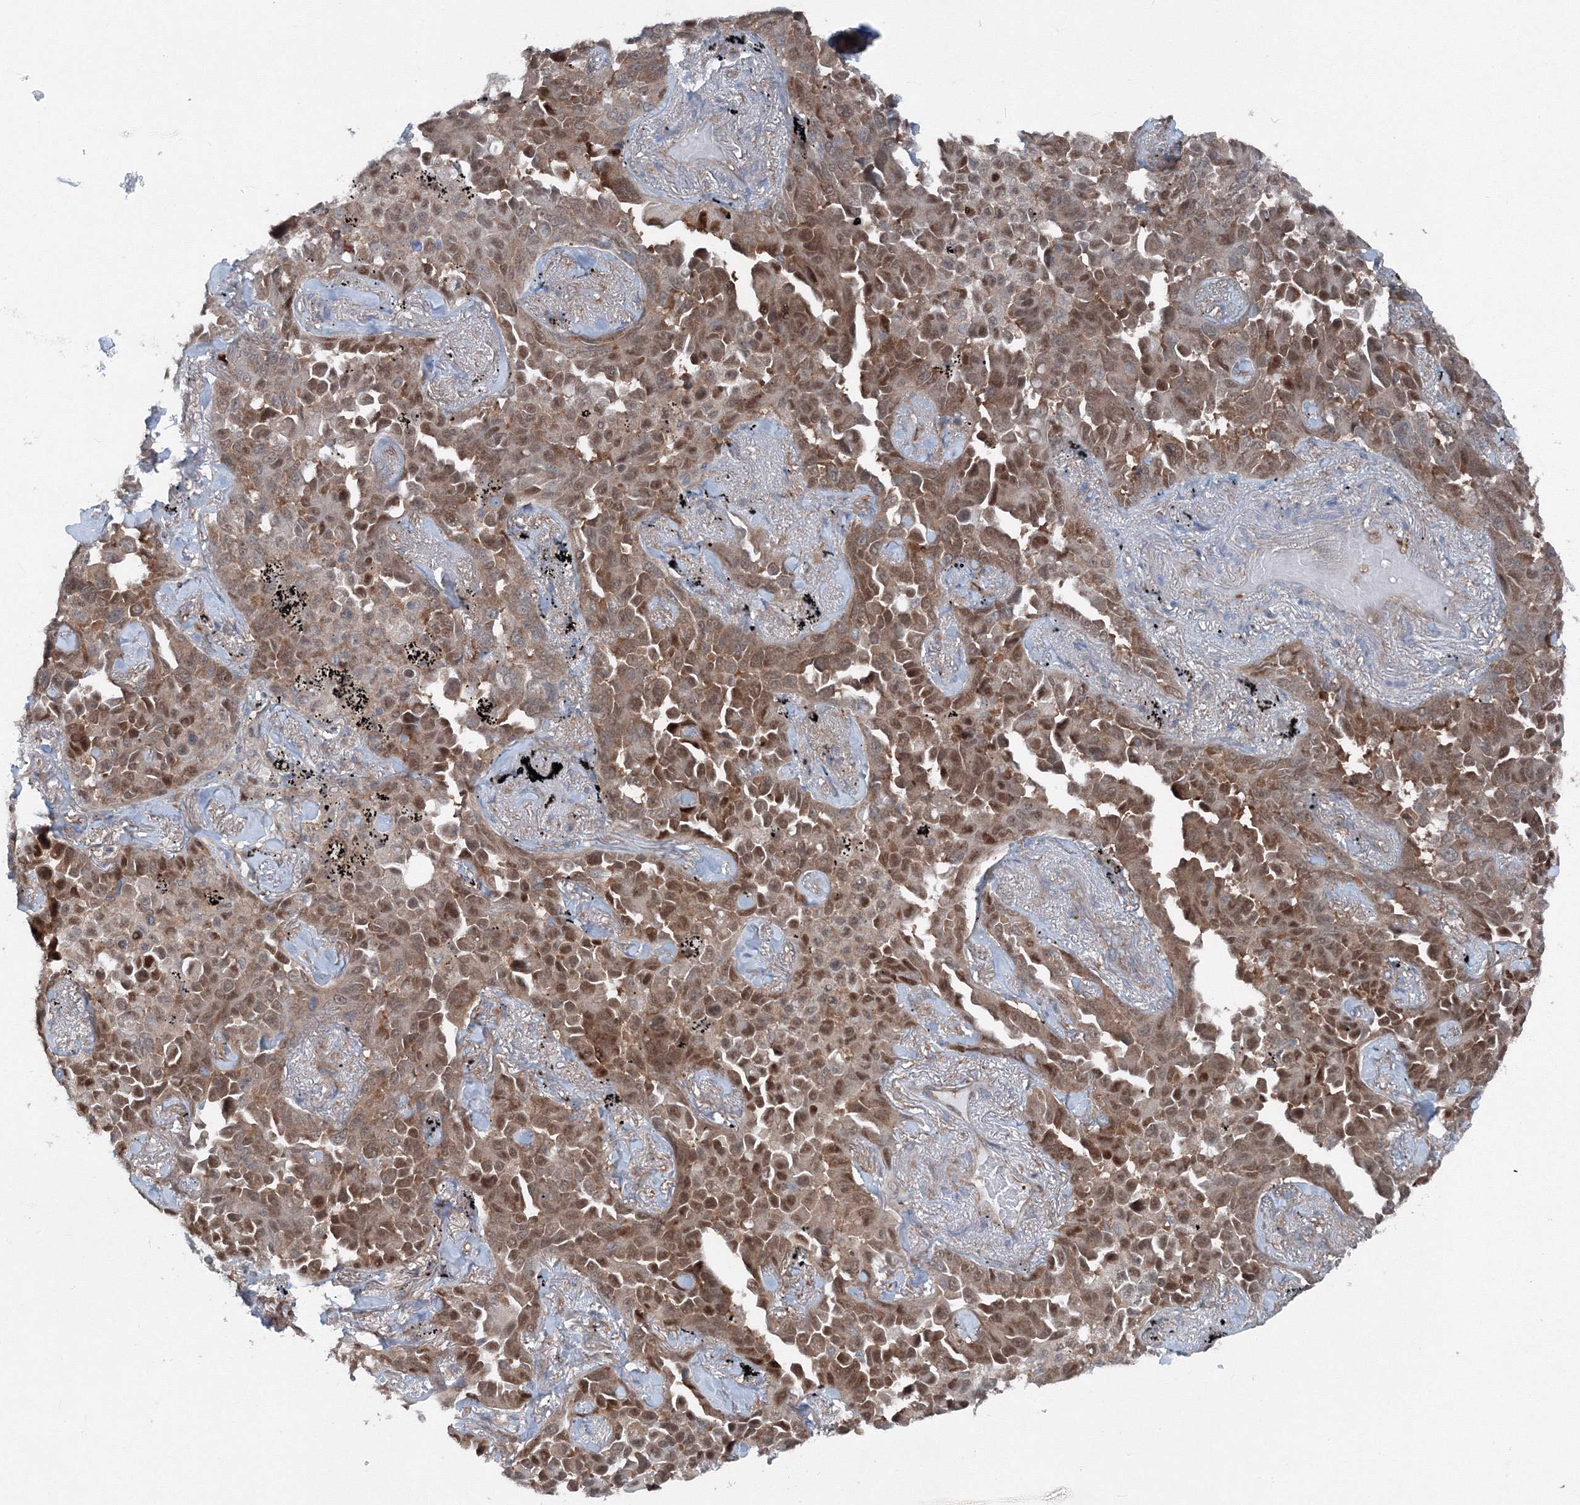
{"staining": {"intensity": "moderate", "quantity": ">75%", "location": "cytoplasmic/membranous,nuclear"}, "tissue": "lung cancer", "cell_type": "Tumor cells", "image_type": "cancer", "snomed": [{"axis": "morphology", "description": "Adenocarcinoma, NOS"}, {"axis": "topography", "description": "Lung"}], "caption": "High-magnification brightfield microscopy of lung adenocarcinoma stained with DAB (brown) and counterstained with hematoxylin (blue). tumor cells exhibit moderate cytoplasmic/membranous and nuclear expression is appreciated in about>75% of cells. Ihc stains the protein of interest in brown and the nuclei are stained blue.", "gene": "TPRKB", "patient": {"sex": "female", "age": 67}}